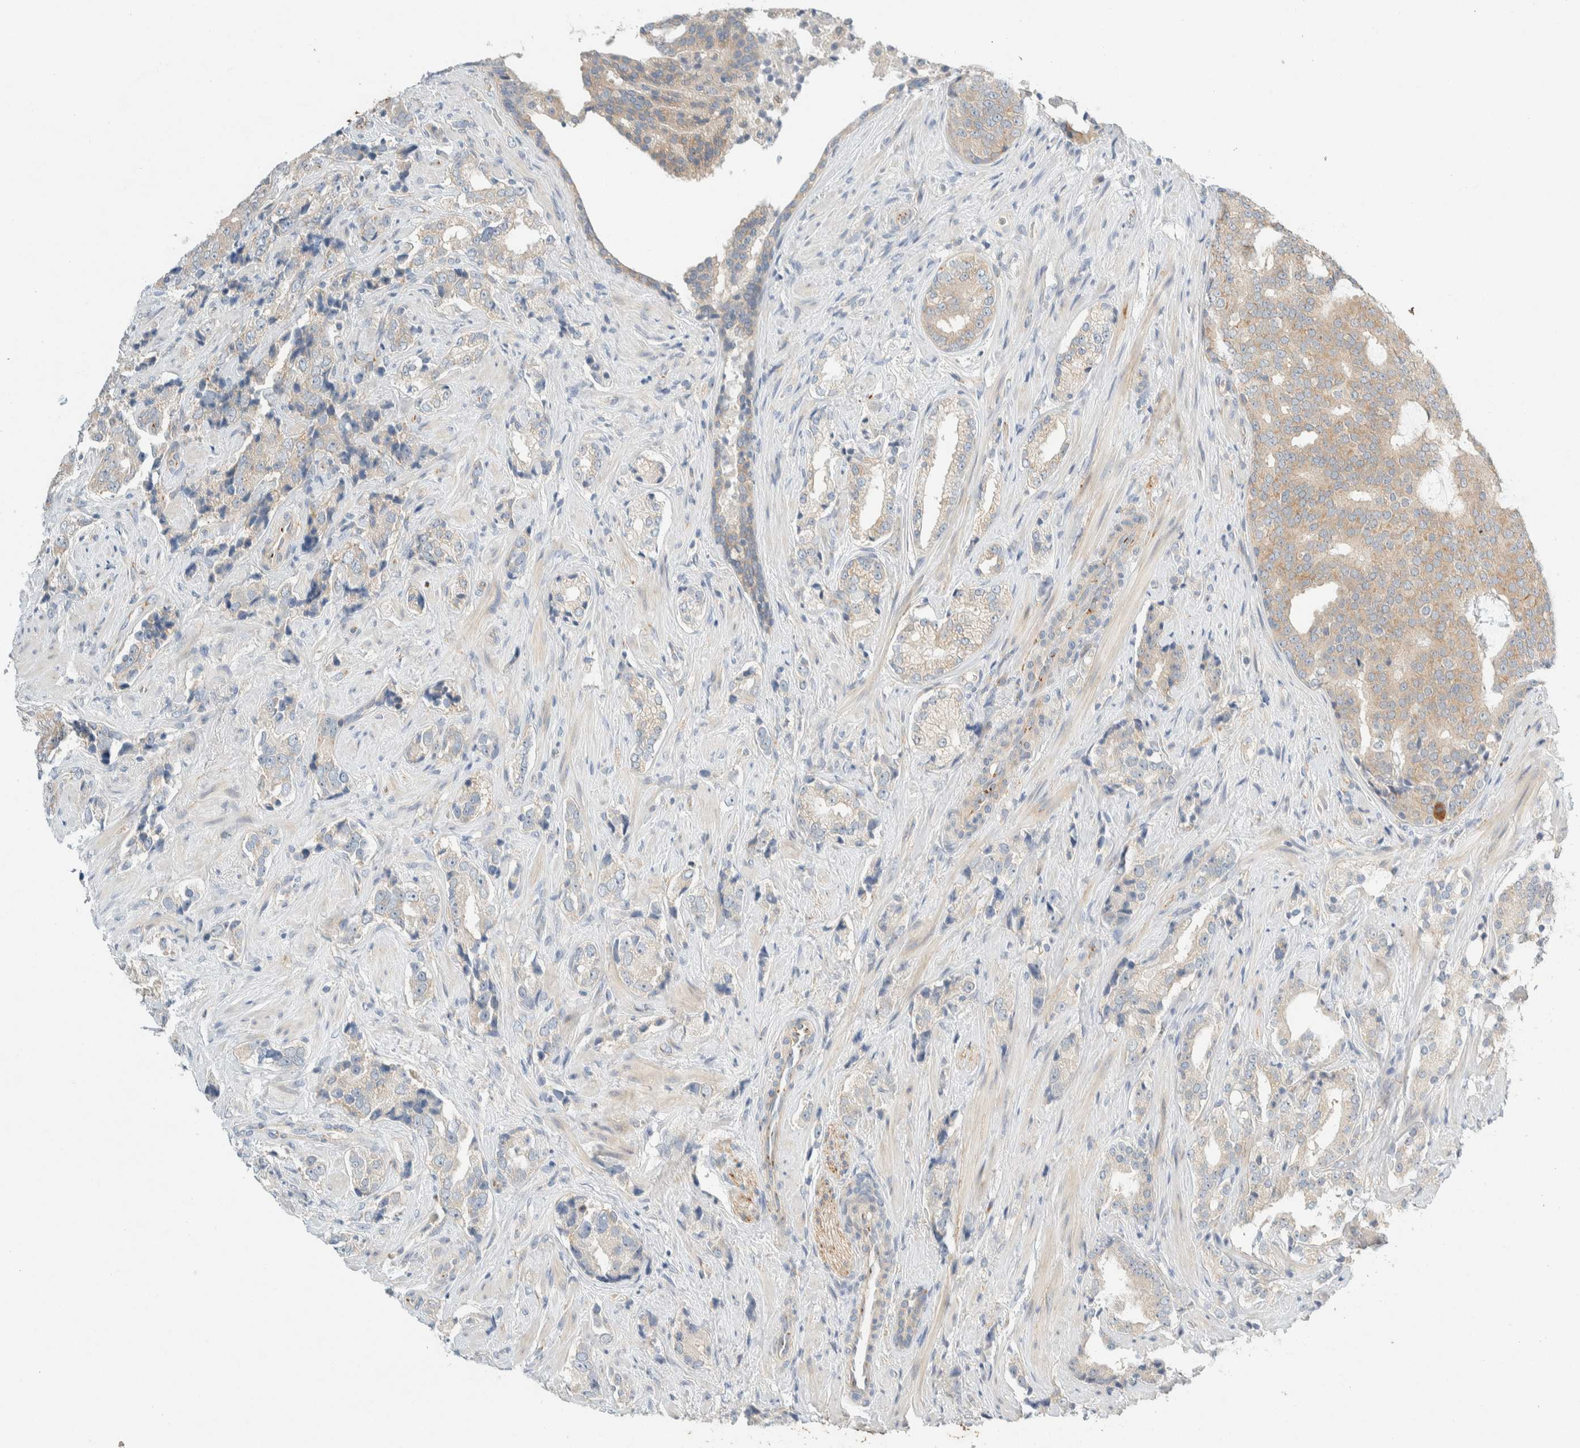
{"staining": {"intensity": "weak", "quantity": "<25%", "location": "cytoplasmic/membranous"}, "tissue": "prostate cancer", "cell_type": "Tumor cells", "image_type": "cancer", "snomed": [{"axis": "morphology", "description": "Adenocarcinoma, High grade"}, {"axis": "topography", "description": "Prostate"}], "caption": "Tumor cells are negative for protein expression in human prostate cancer (high-grade adenocarcinoma).", "gene": "TMEM184B", "patient": {"sex": "male", "age": 71}}